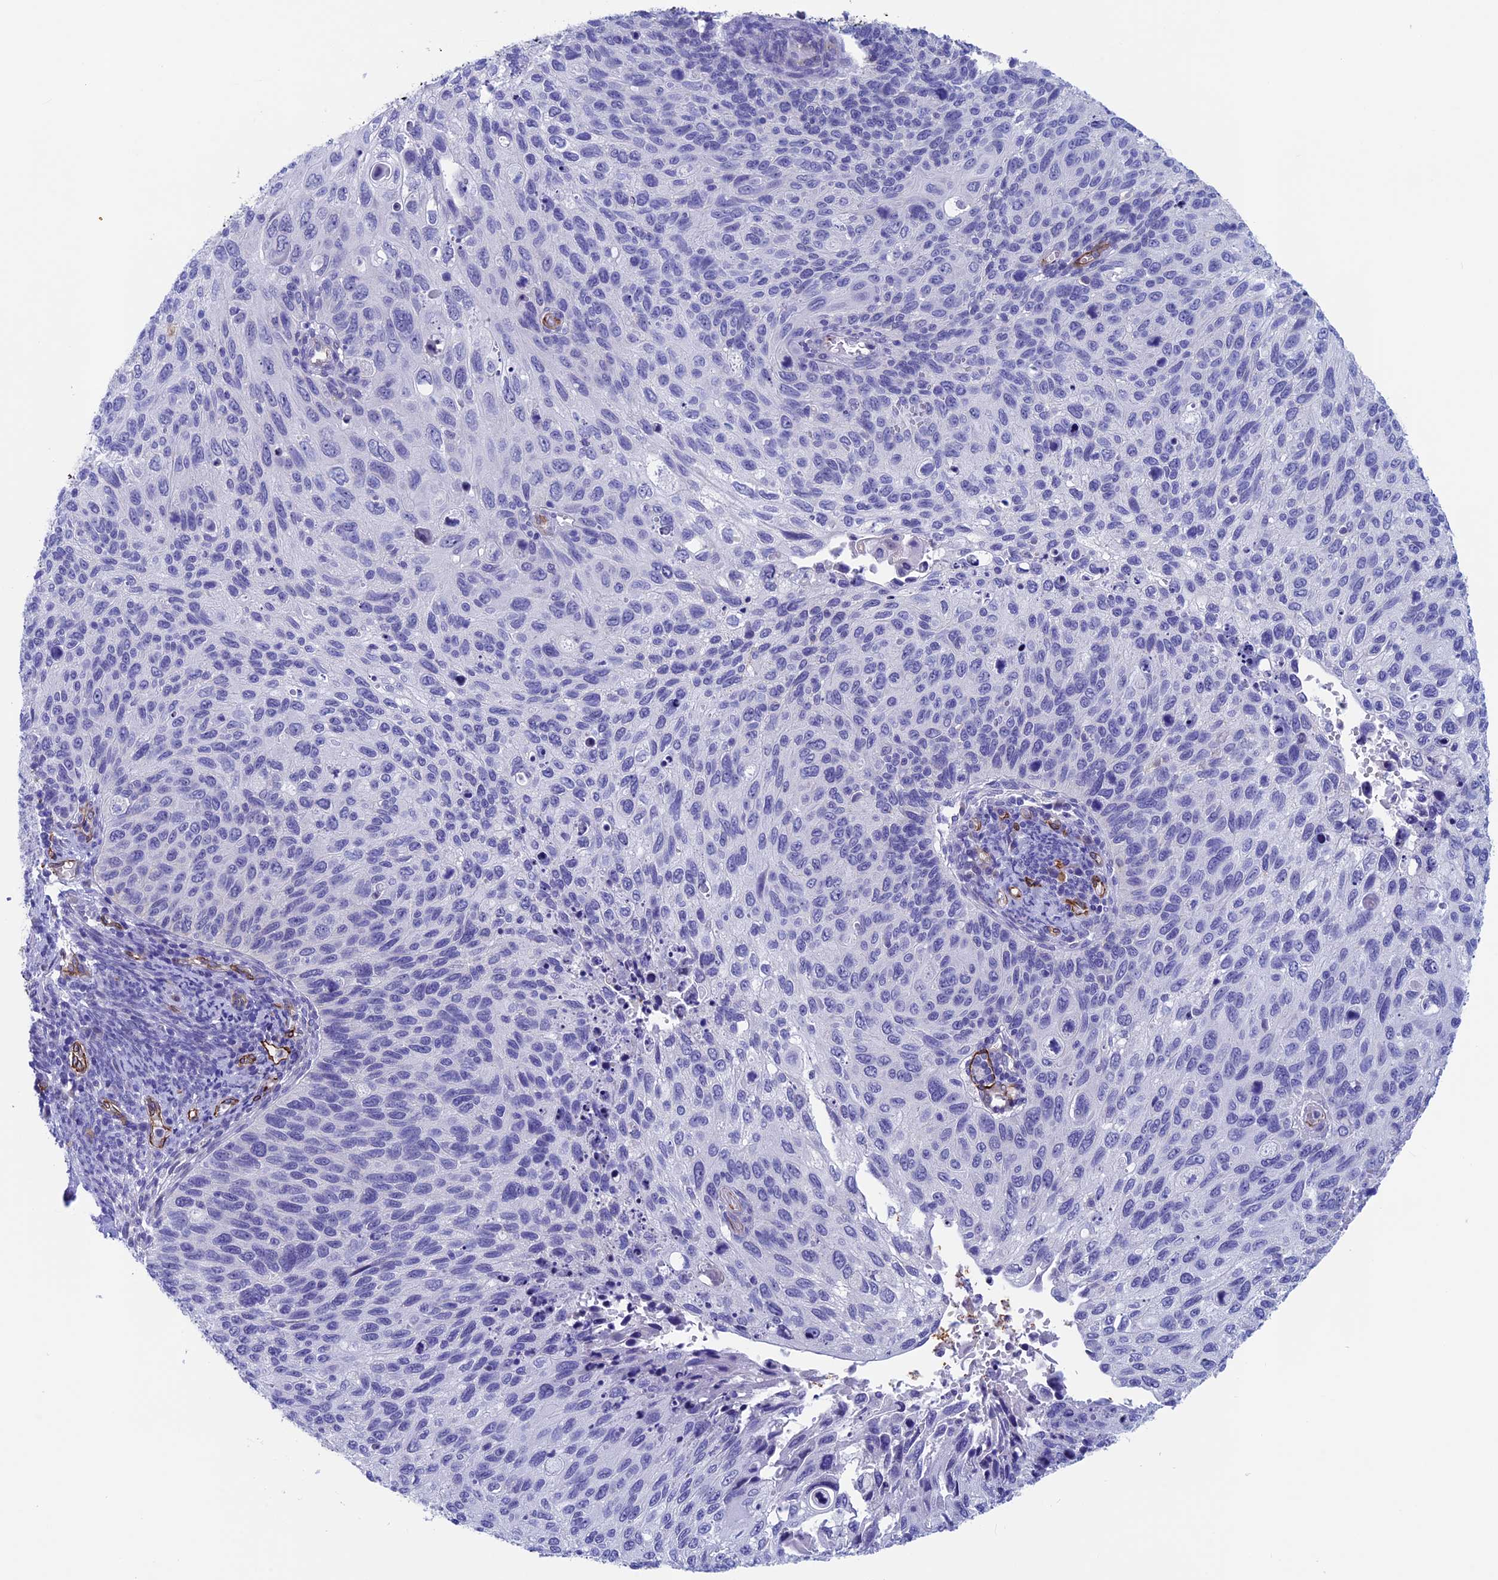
{"staining": {"intensity": "negative", "quantity": "none", "location": "none"}, "tissue": "cervical cancer", "cell_type": "Tumor cells", "image_type": "cancer", "snomed": [{"axis": "morphology", "description": "Squamous cell carcinoma, NOS"}, {"axis": "topography", "description": "Cervix"}], "caption": "IHC histopathology image of cervical cancer (squamous cell carcinoma) stained for a protein (brown), which exhibits no staining in tumor cells. (Brightfield microscopy of DAB immunohistochemistry at high magnification).", "gene": "INSYN1", "patient": {"sex": "female", "age": 70}}